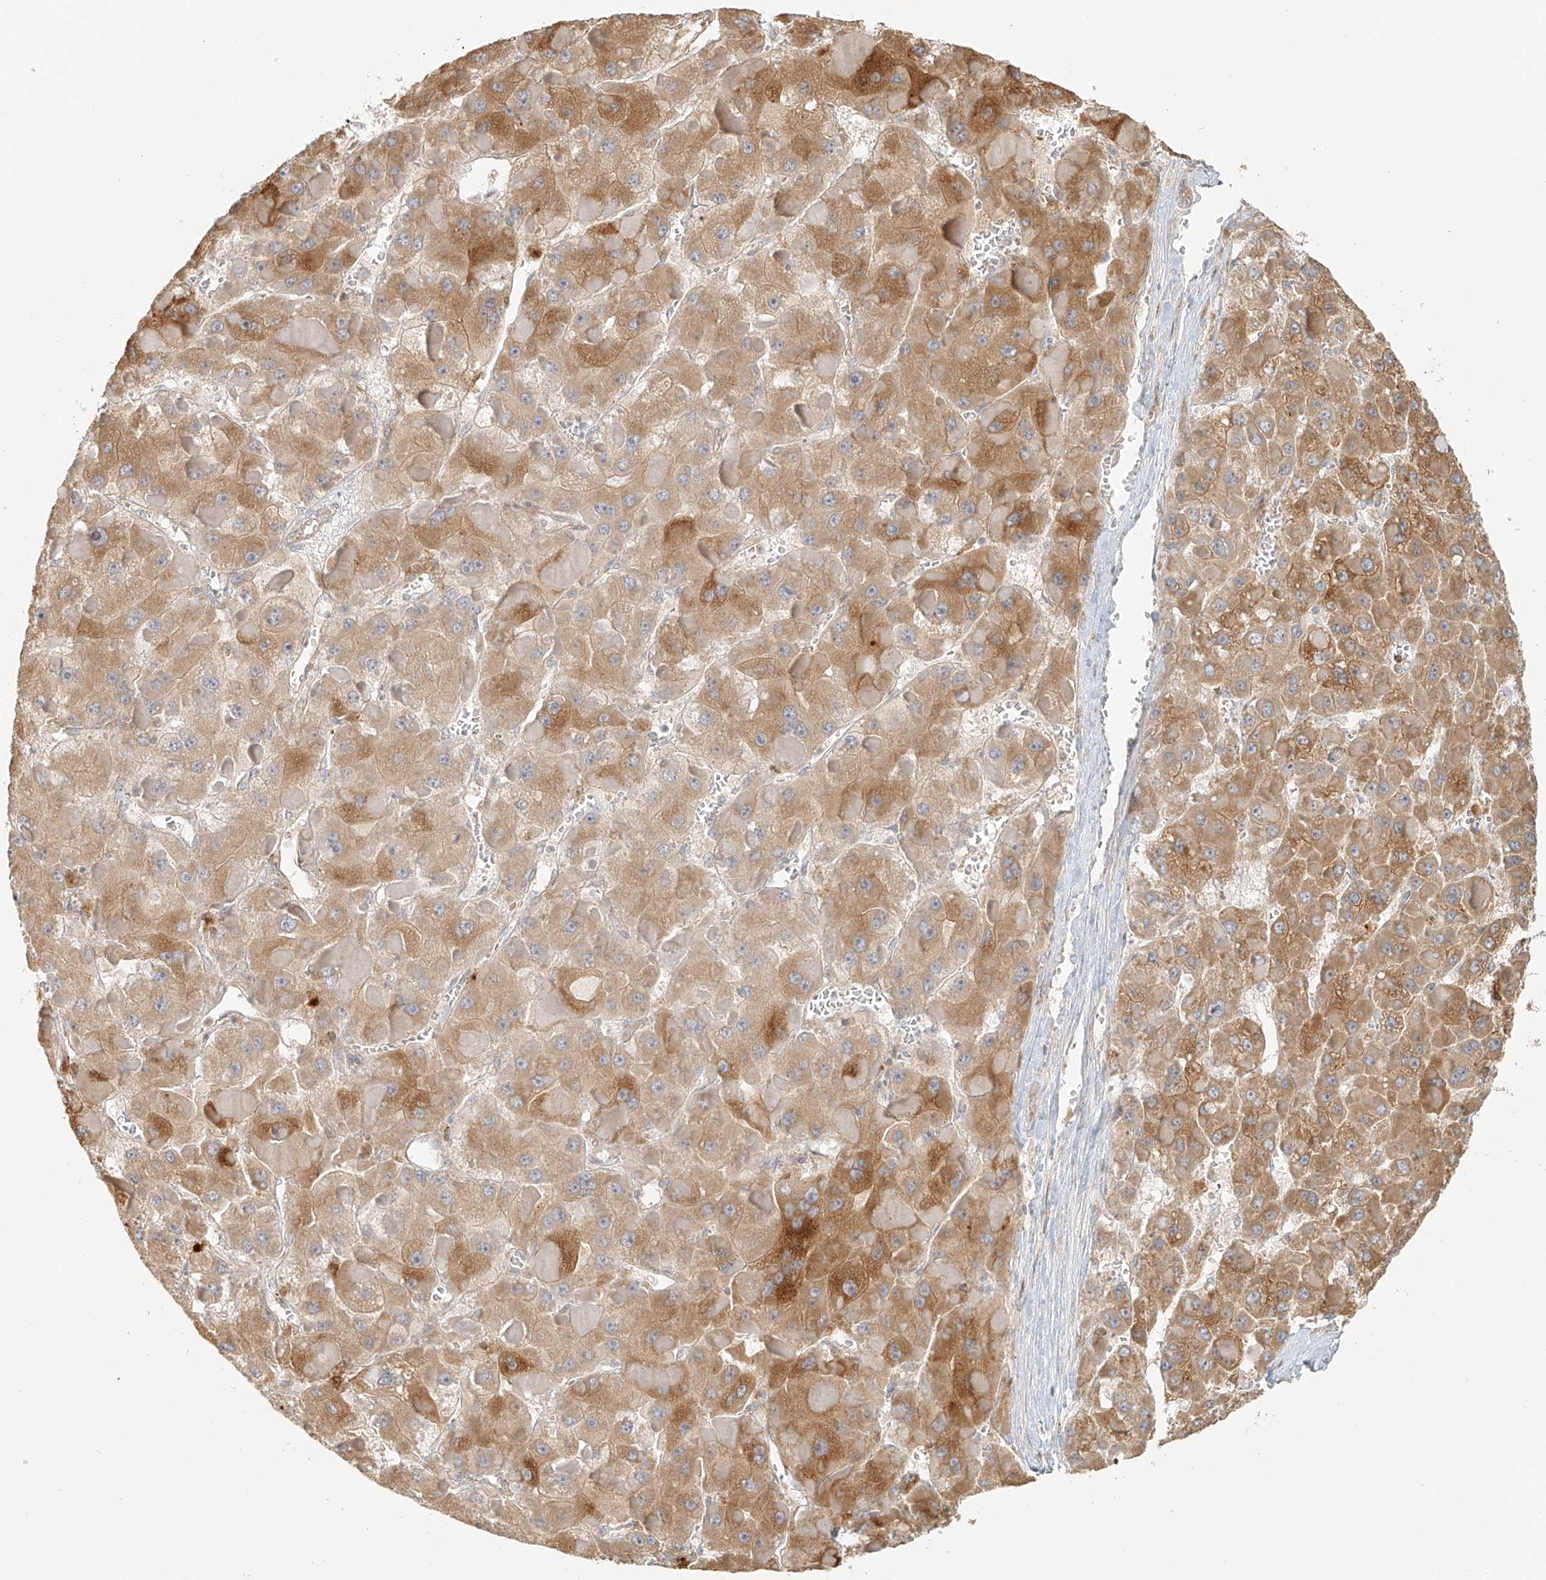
{"staining": {"intensity": "moderate", "quantity": ">75%", "location": "cytoplasmic/membranous"}, "tissue": "liver cancer", "cell_type": "Tumor cells", "image_type": "cancer", "snomed": [{"axis": "morphology", "description": "Carcinoma, Hepatocellular, NOS"}, {"axis": "topography", "description": "Liver"}], "caption": "There is medium levels of moderate cytoplasmic/membranous staining in tumor cells of hepatocellular carcinoma (liver), as demonstrated by immunohistochemical staining (brown color).", "gene": "MIPEP", "patient": {"sex": "female", "age": 73}}